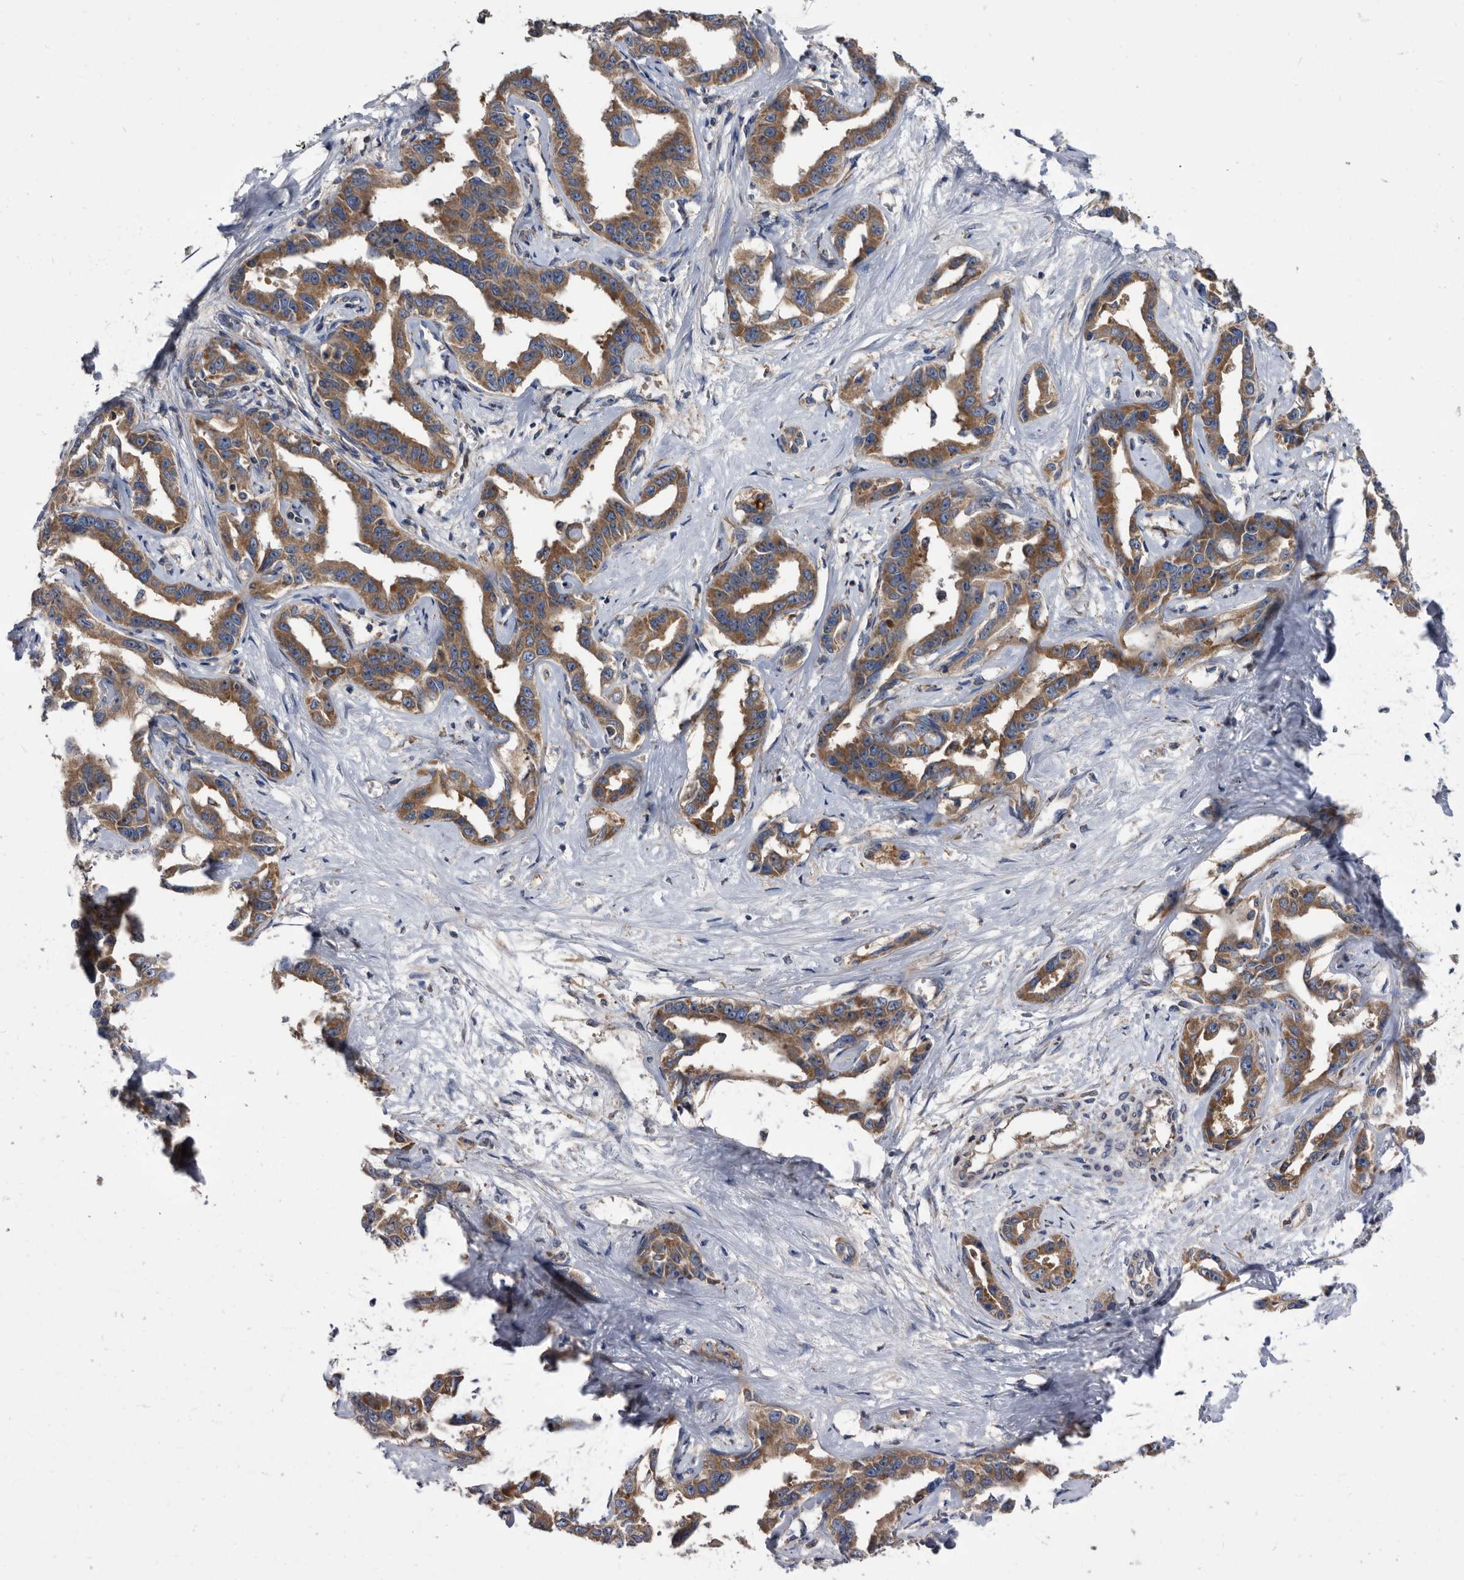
{"staining": {"intensity": "moderate", "quantity": ">75%", "location": "cytoplasmic/membranous"}, "tissue": "liver cancer", "cell_type": "Tumor cells", "image_type": "cancer", "snomed": [{"axis": "morphology", "description": "Cholangiocarcinoma"}, {"axis": "topography", "description": "Liver"}], "caption": "Protein expression analysis of human cholangiocarcinoma (liver) reveals moderate cytoplasmic/membranous positivity in about >75% of tumor cells.", "gene": "DTNBP1", "patient": {"sex": "male", "age": 59}}